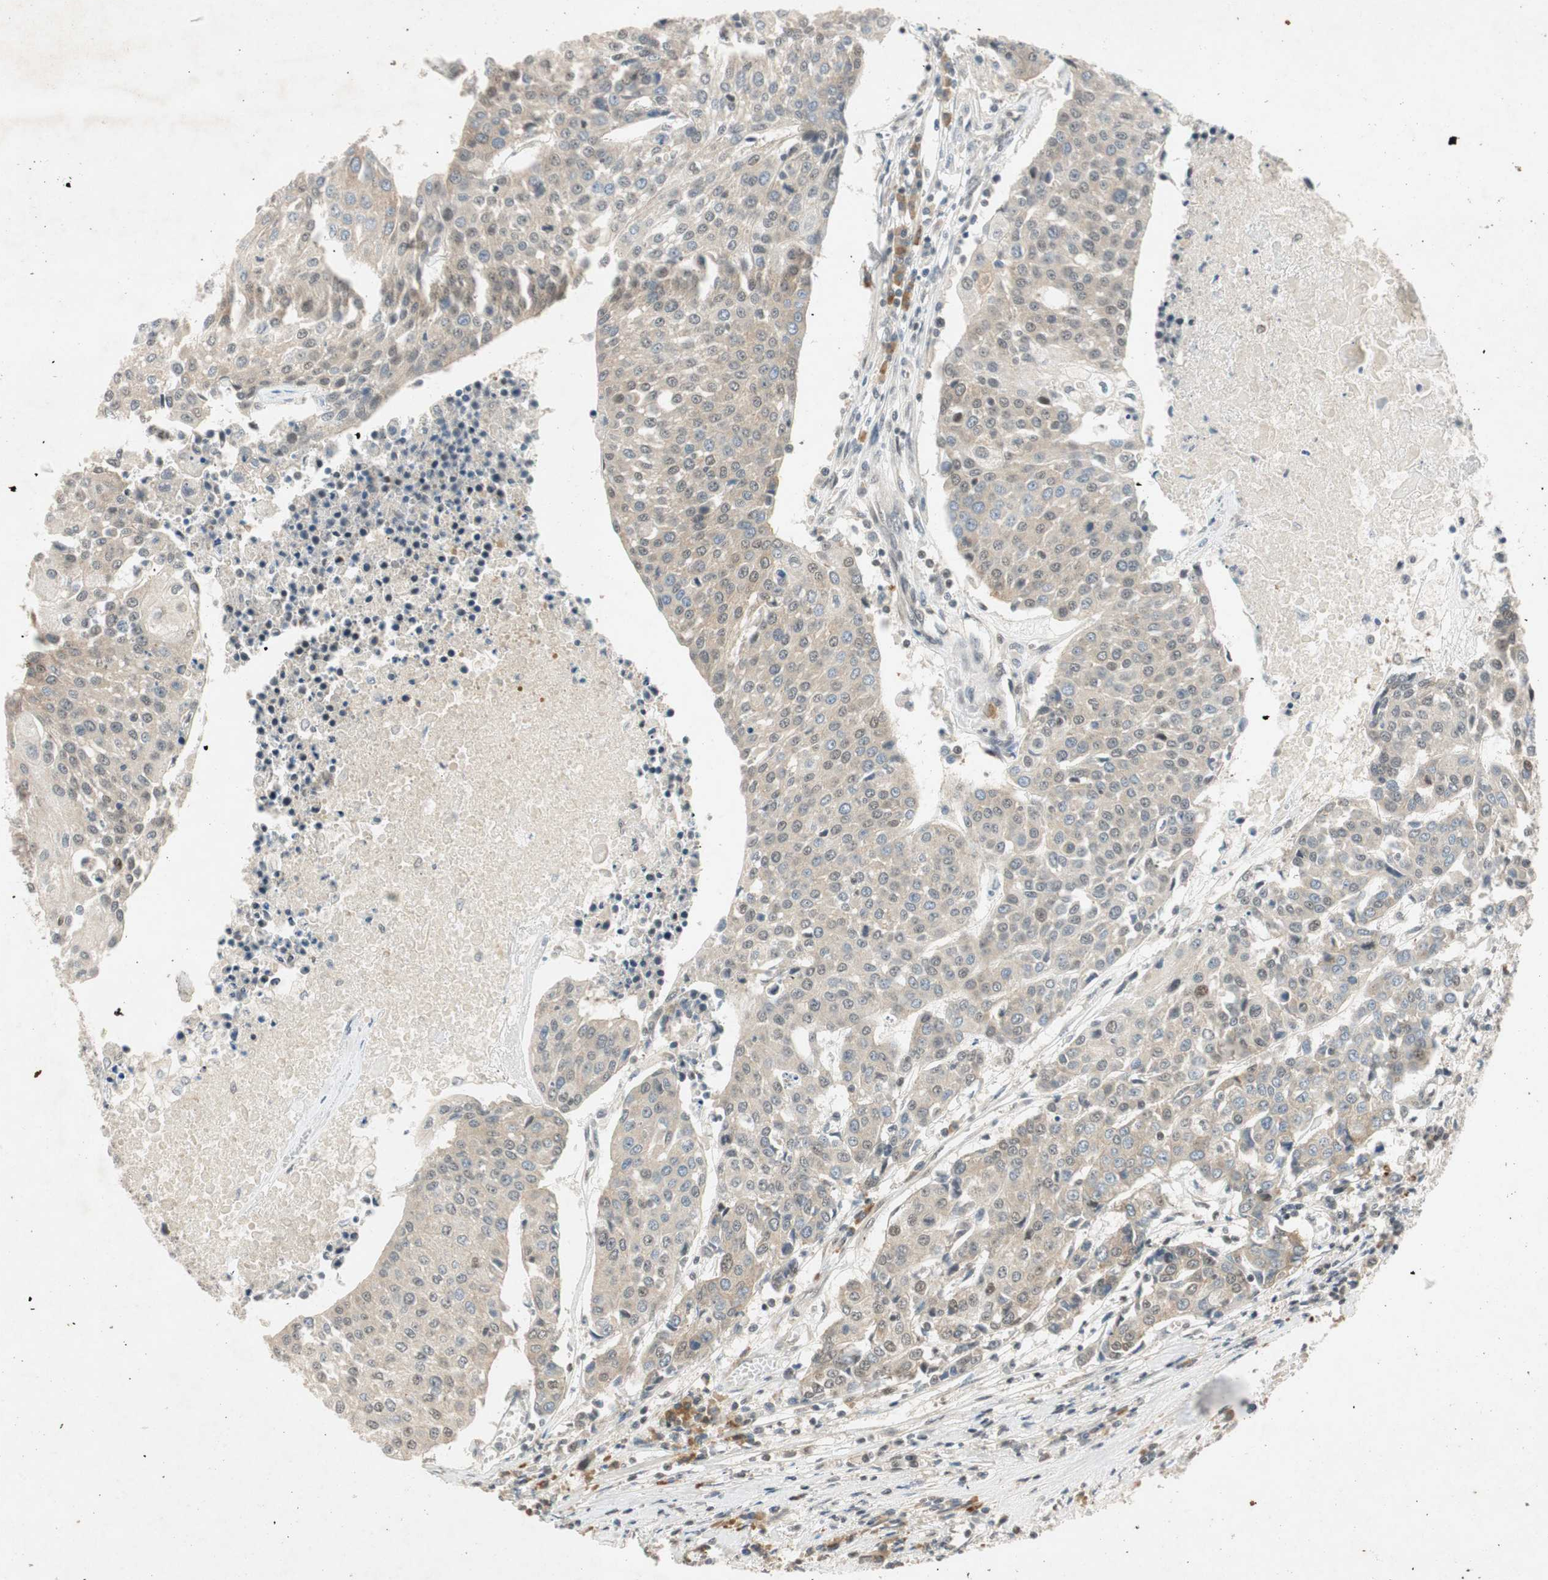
{"staining": {"intensity": "negative", "quantity": "none", "location": "none"}, "tissue": "urothelial cancer", "cell_type": "Tumor cells", "image_type": "cancer", "snomed": [{"axis": "morphology", "description": "Urothelial carcinoma, High grade"}, {"axis": "topography", "description": "Urinary bladder"}], "caption": "Tumor cells are negative for protein expression in human urothelial cancer.", "gene": "NCBP3", "patient": {"sex": "female", "age": 85}}